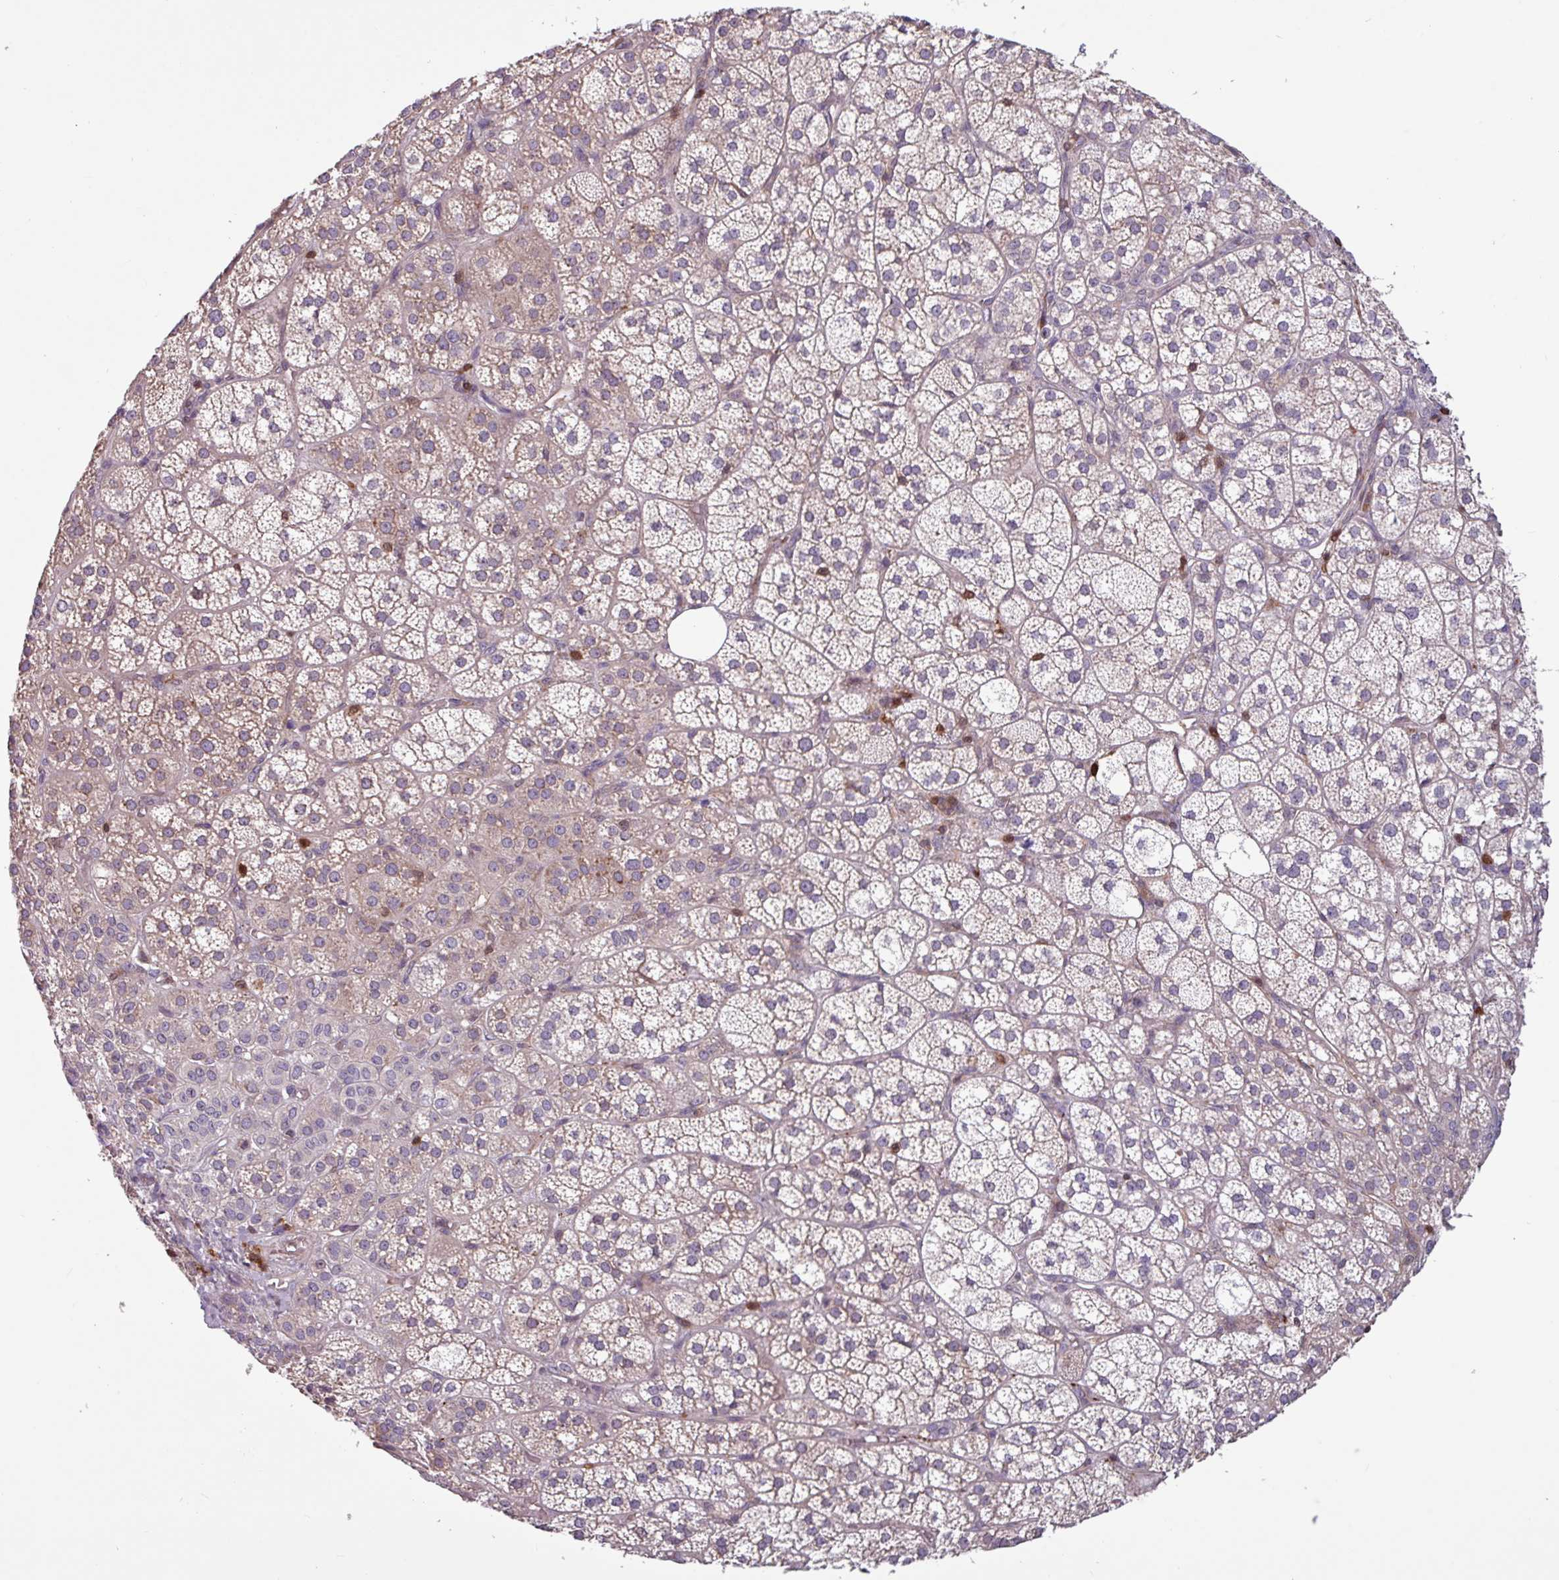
{"staining": {"intensity": "weak", "quantity": "<25%", "location": "cytoplasmic/membranous"}, "tissue": "adrenal gland", "cell_type": "Glandular cells", "image_type": "normal", "snomed": [{"axis": "morphology", "description": "Normal tissue, NOS"}, {"axis": "topography", "description": "Adrenal gland"}], "caption": "Glandular cells show no significant staining in unremarkable adrenal gland. The staining is performed using DAB brown chromogen with nuclei counter-stained in using hematoxylin.", "gene": "SEC61G", "patient": {"sex": "female", "age": 60}}